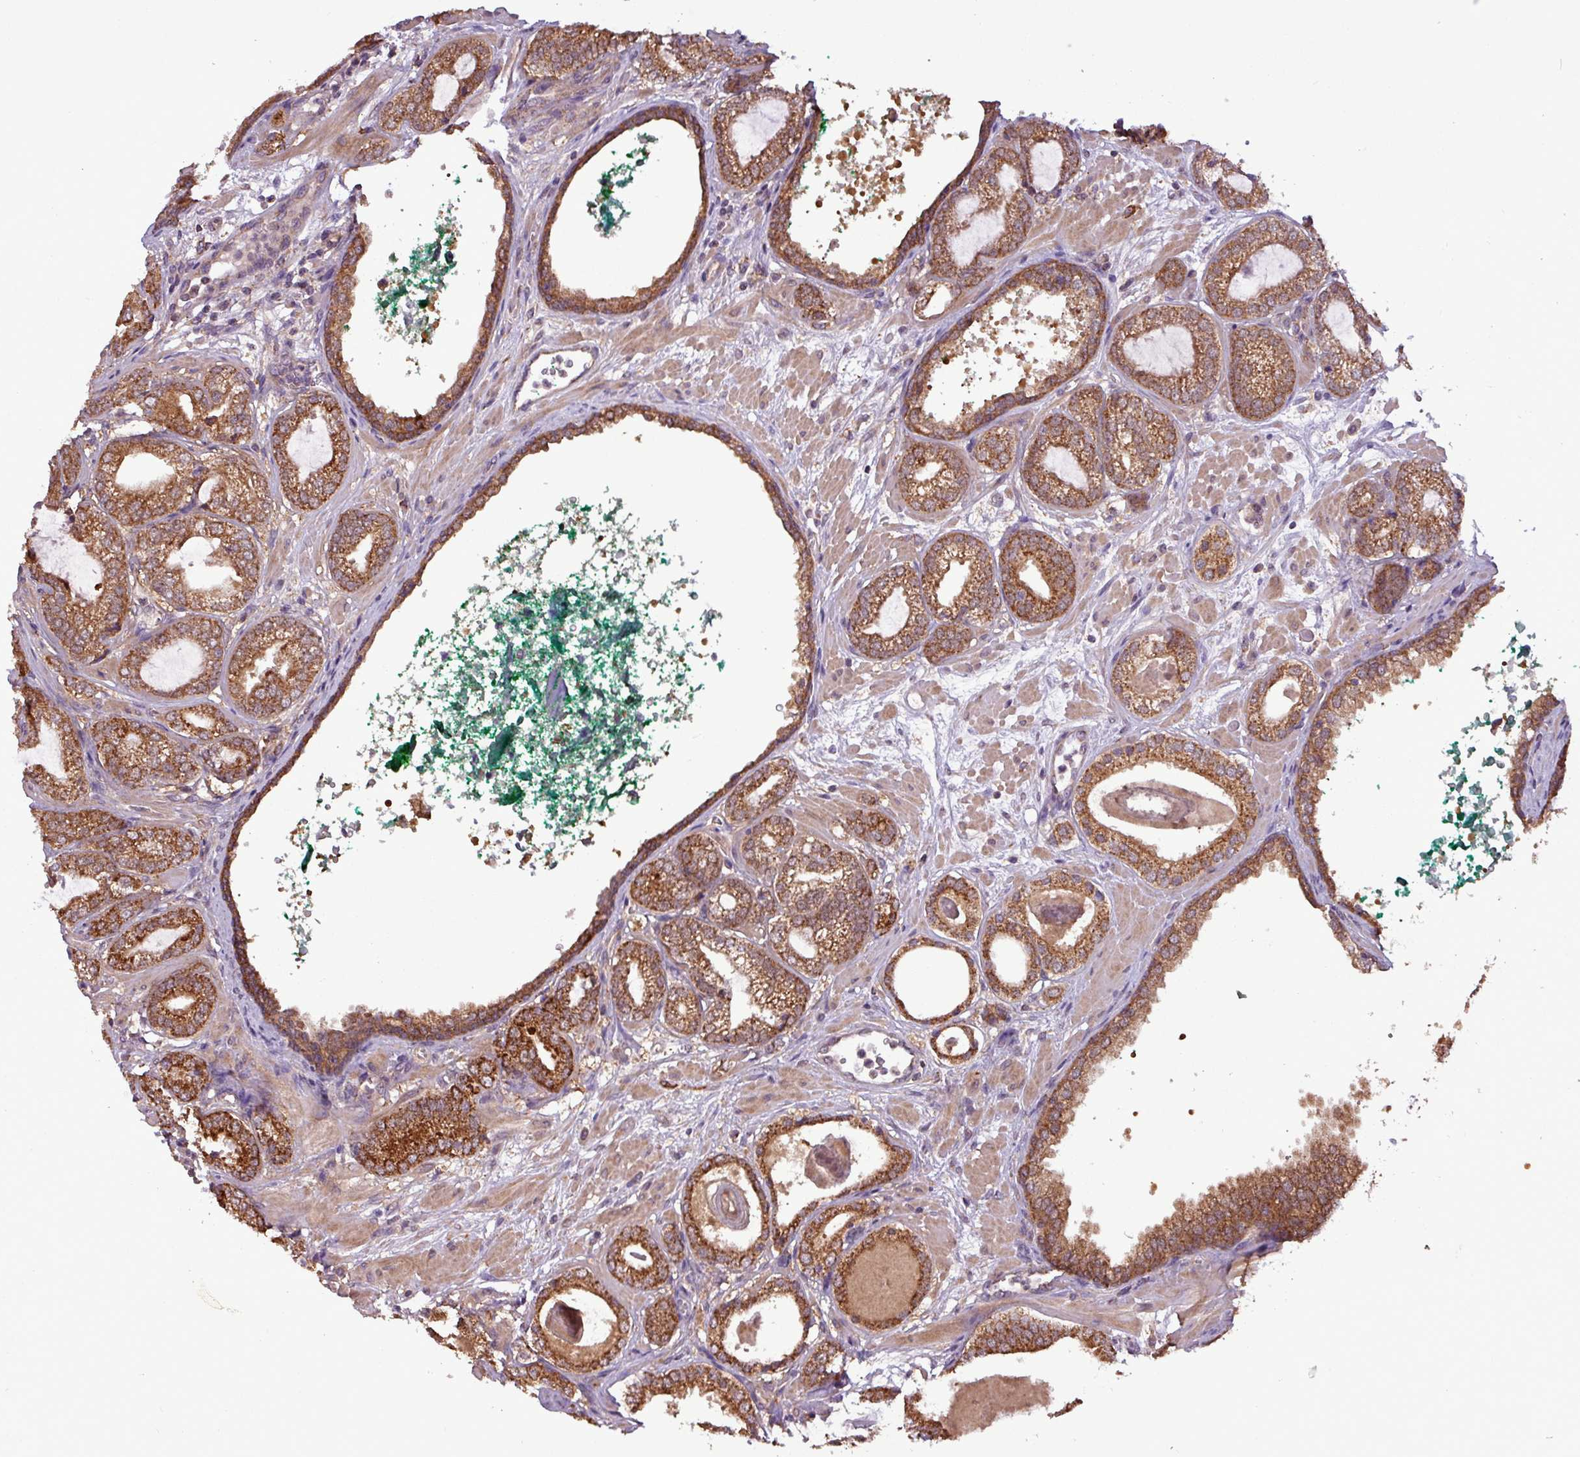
{"staining": {"intensity": "strong", "quantity": ">75%", "location": "cytoplasmic/membranous"}, "tissue": "prostate cancer", "cell_type": "Tumor cells", "image_type": "cancer", "snomed": [{"axis": "morphology", "description": "Adenocarcinoma, High grade"}, {"axis": "topography", "description": "Prostate"}], "caption": "IHC (DAB (3,3'-diaminobenzidine)) staining of human prostate cancer exhibits strong cytoplasmic/membranous protein expression in about >75% of tumor cells.", "gene": "MCTP2", "patient": {"sex": "male", "age": 60}}